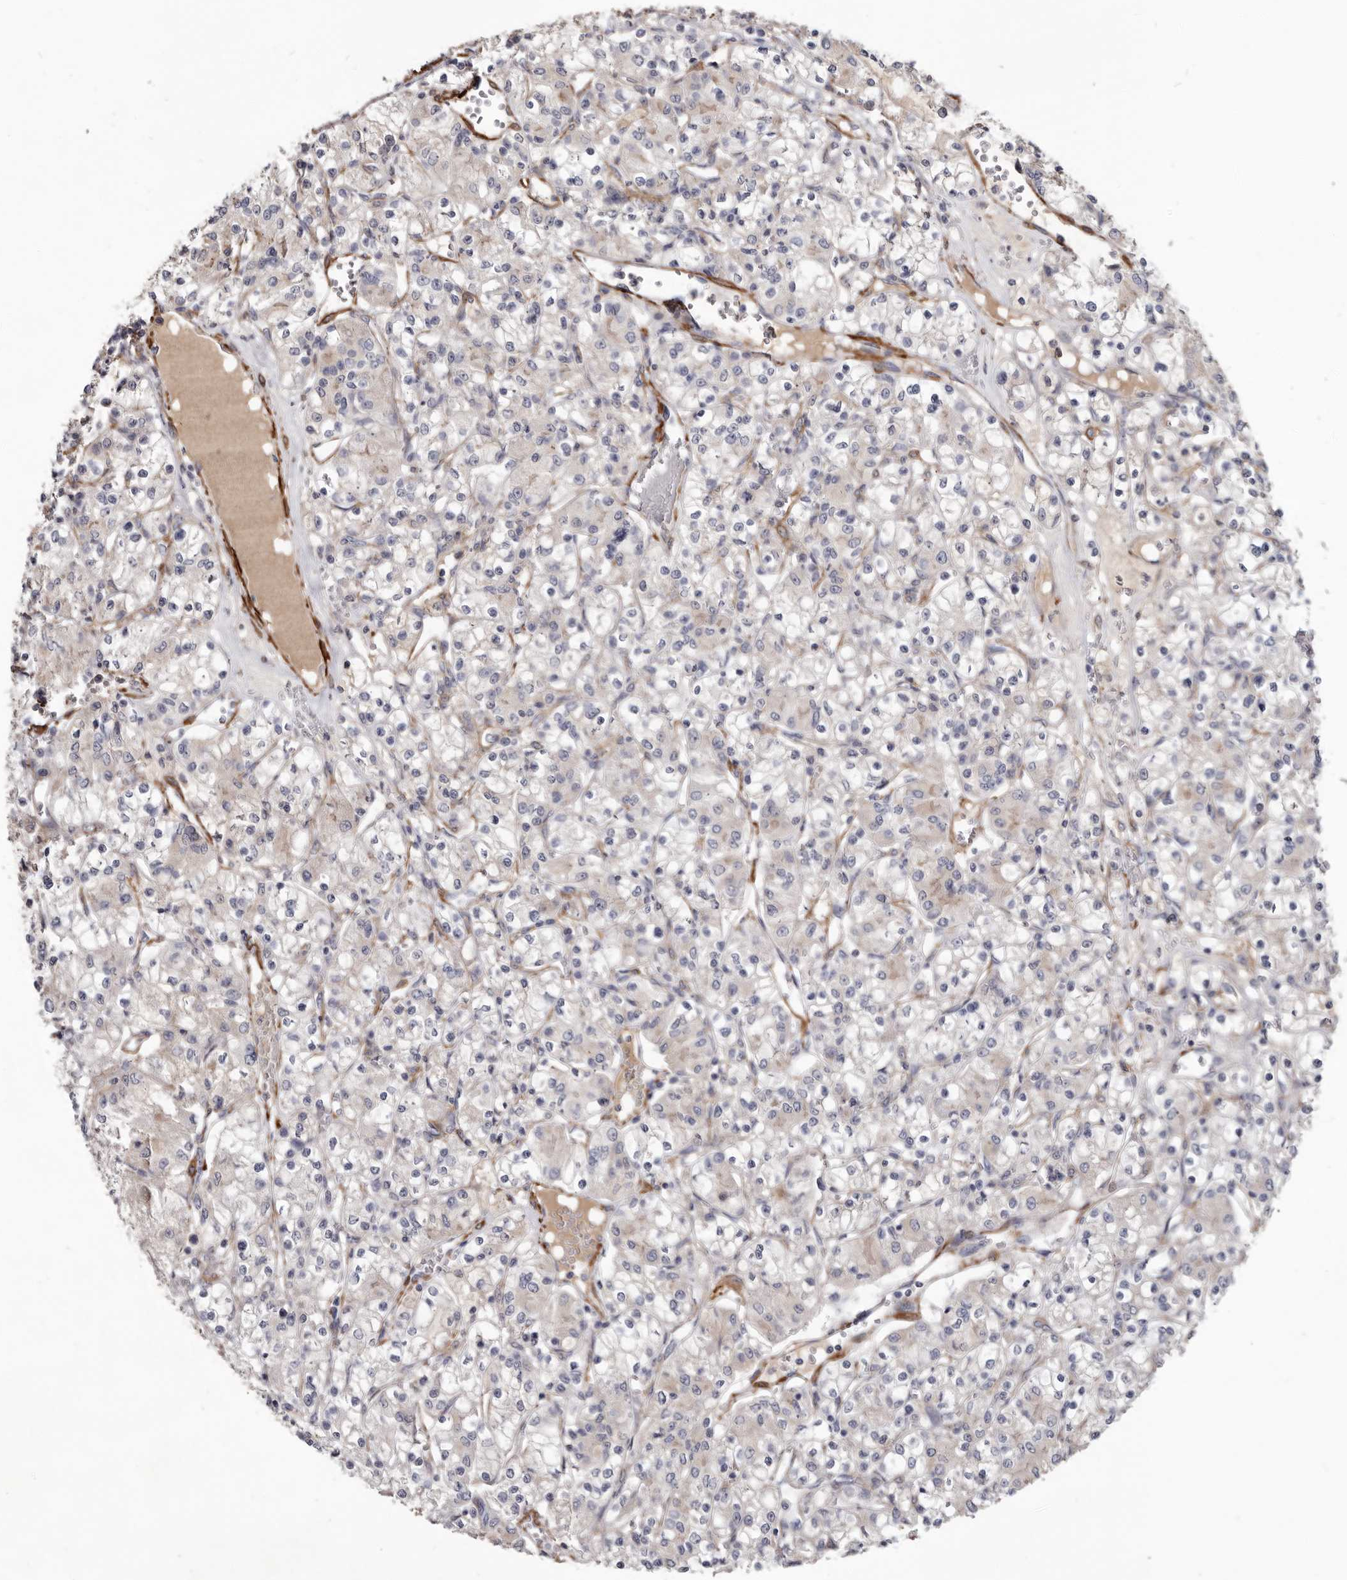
{"staining": {"intensity": "negative", "quantity": "none", "location": "none"}, "tissue": "renal cancer", "cell_type": "Tumor cells", "image_type": "cancer", "snomed": [{"axis": "morphology", "description": "Adenocarcinoma, NOS"}, {"axis": "topography", "description": "Kidney"}], "caption": "A histopathology image of renal cancer (adenocarcinoma) stained for a protein shows no brown staining in tumor cells.", "gene": "CGN", "patient": {"sex": "female", "age": 59}}